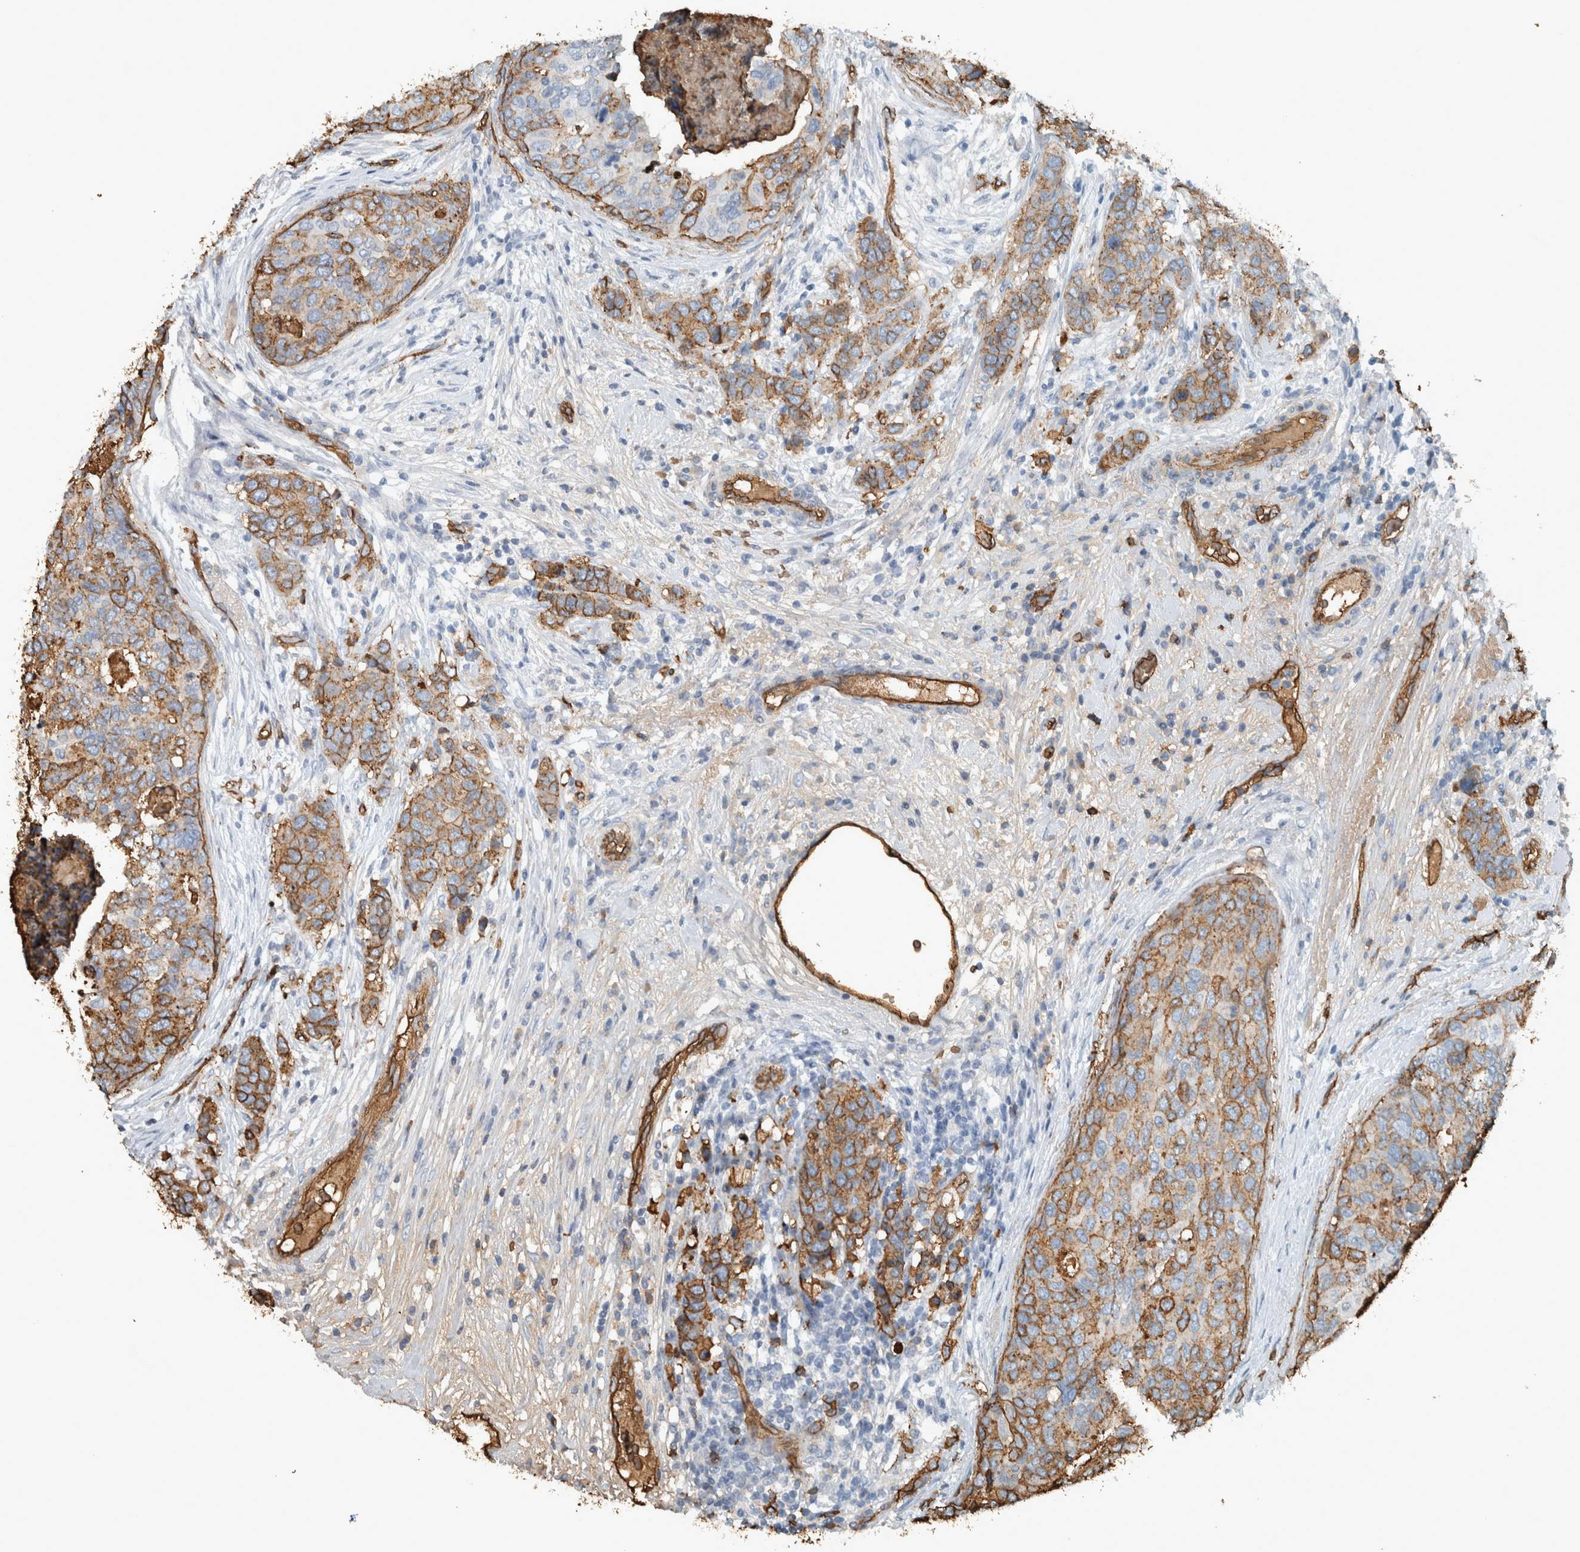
{"staining": {"intensity": "moderate", "quantity": ">75%", "location": "cytoplasmic/membranous"}, "tissue": "breast cancer", "cell_type": "Tumor cells", "image_type": "cancer", "snomed": [{"axis": "morphology", "description": "Lobular carcinoma"}, {"axis": "topography", "description": "Breast"}], "caption": "Protein staining of breast cancer (lobular carcinoma) tissue shows moderate cytoplasmic/membranous staining in about >75% of tumor cells.", "gene": "LBP", "patient": {"sex": "female", "age": 59}}